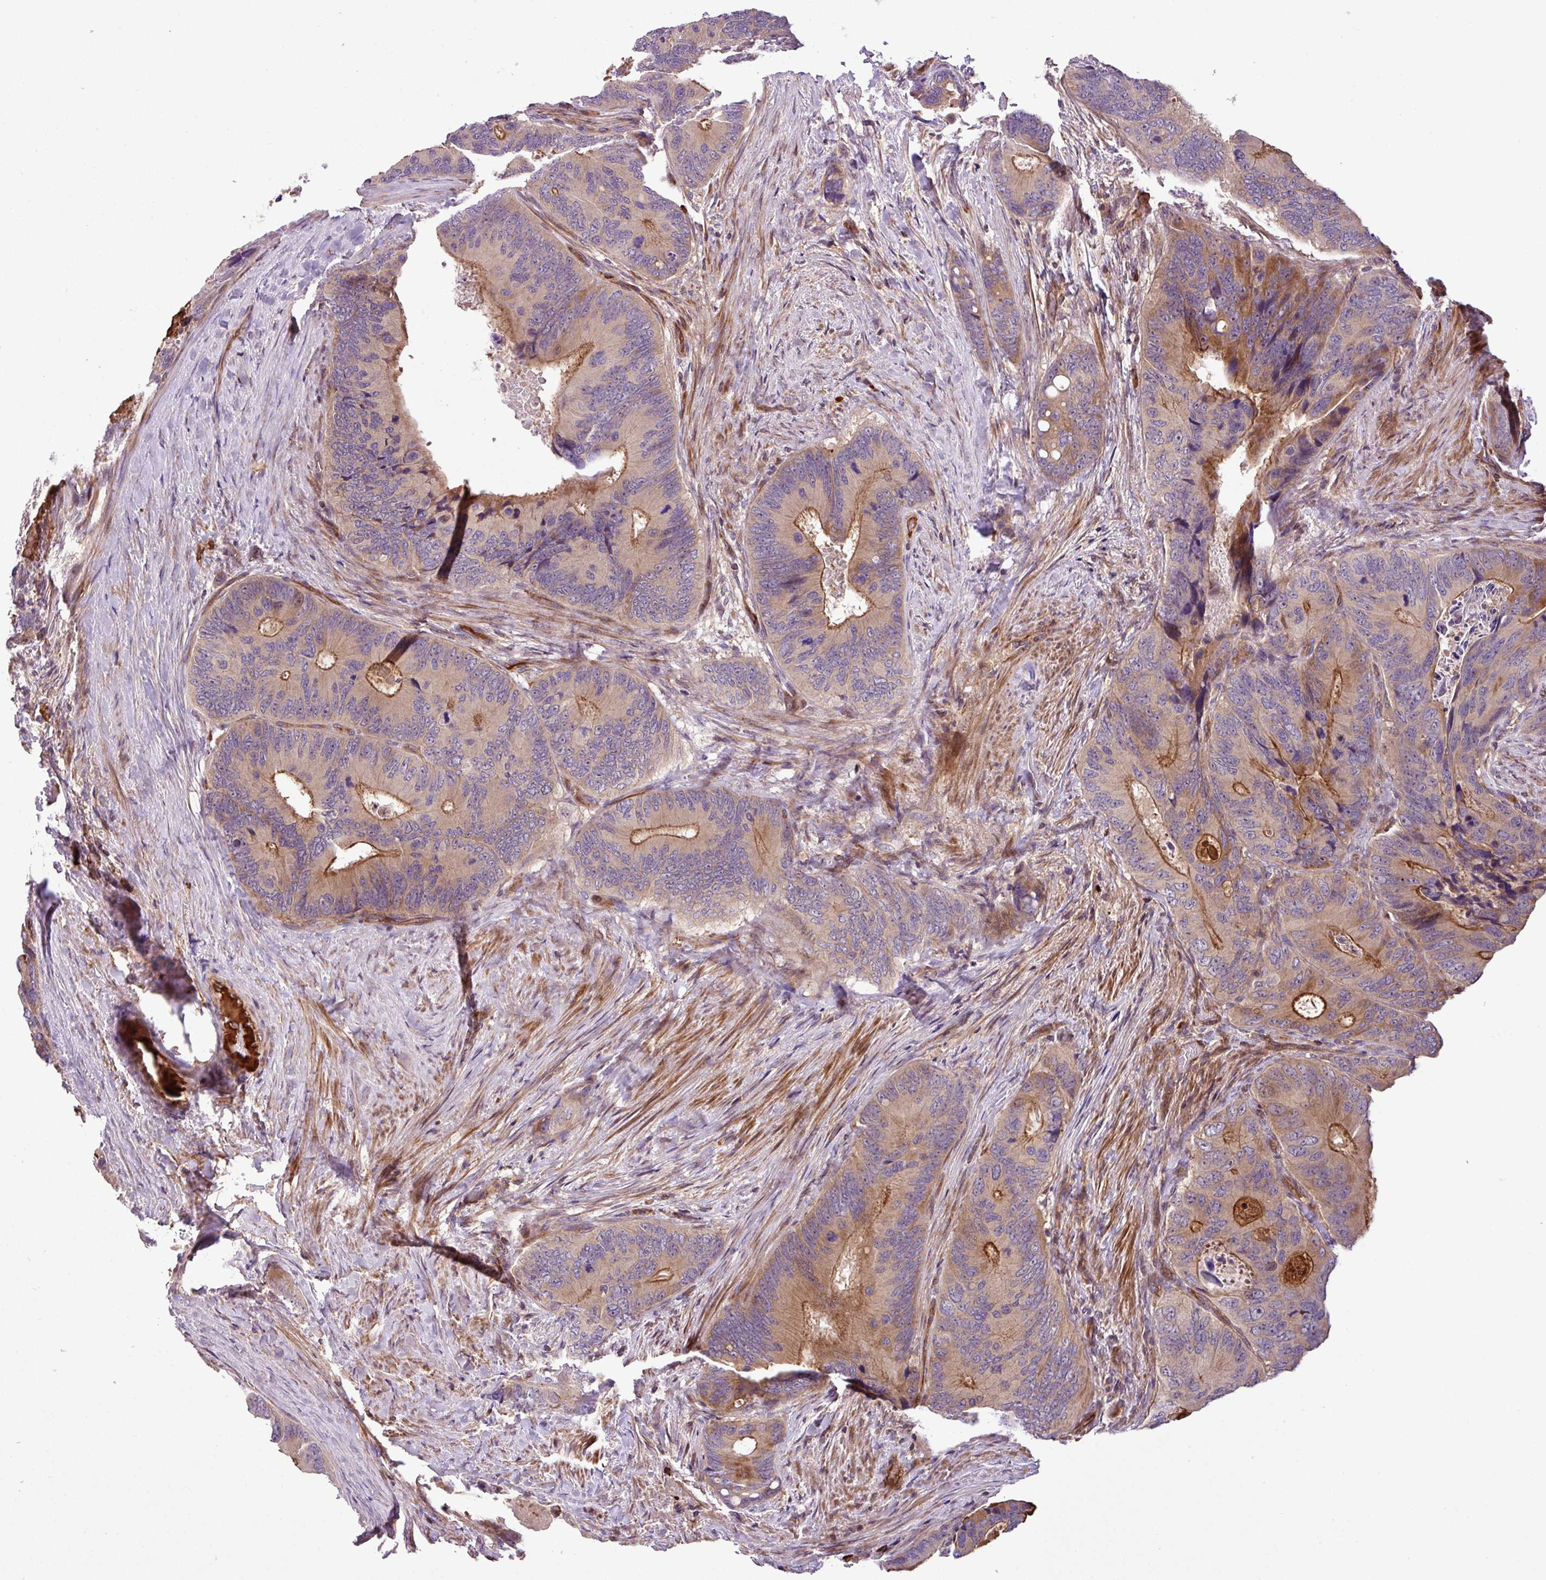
{"staining": {"intensity": "moderate", "quantity": "25%-75%", "location": "cytoplasmic/membranous"}, "tissue": "colorectal cancer", "cell_type": "Tumor cells", "image_type": "cancer", "snomed": [{"axis": "morphology", "description": "Adenocarcinoma, NOS"}, {"axis": "topography", "description": "Colon"}], "caption": "Colorectal cancer (adenocarcinoma) was stained to show a protein in brown. There is medium levels of moderate cytoplasmic/membranous expression in about 25%-75% of tumor cells.", "gene": "ZNF266", "patient": {"sex": "male", "age": 84}}